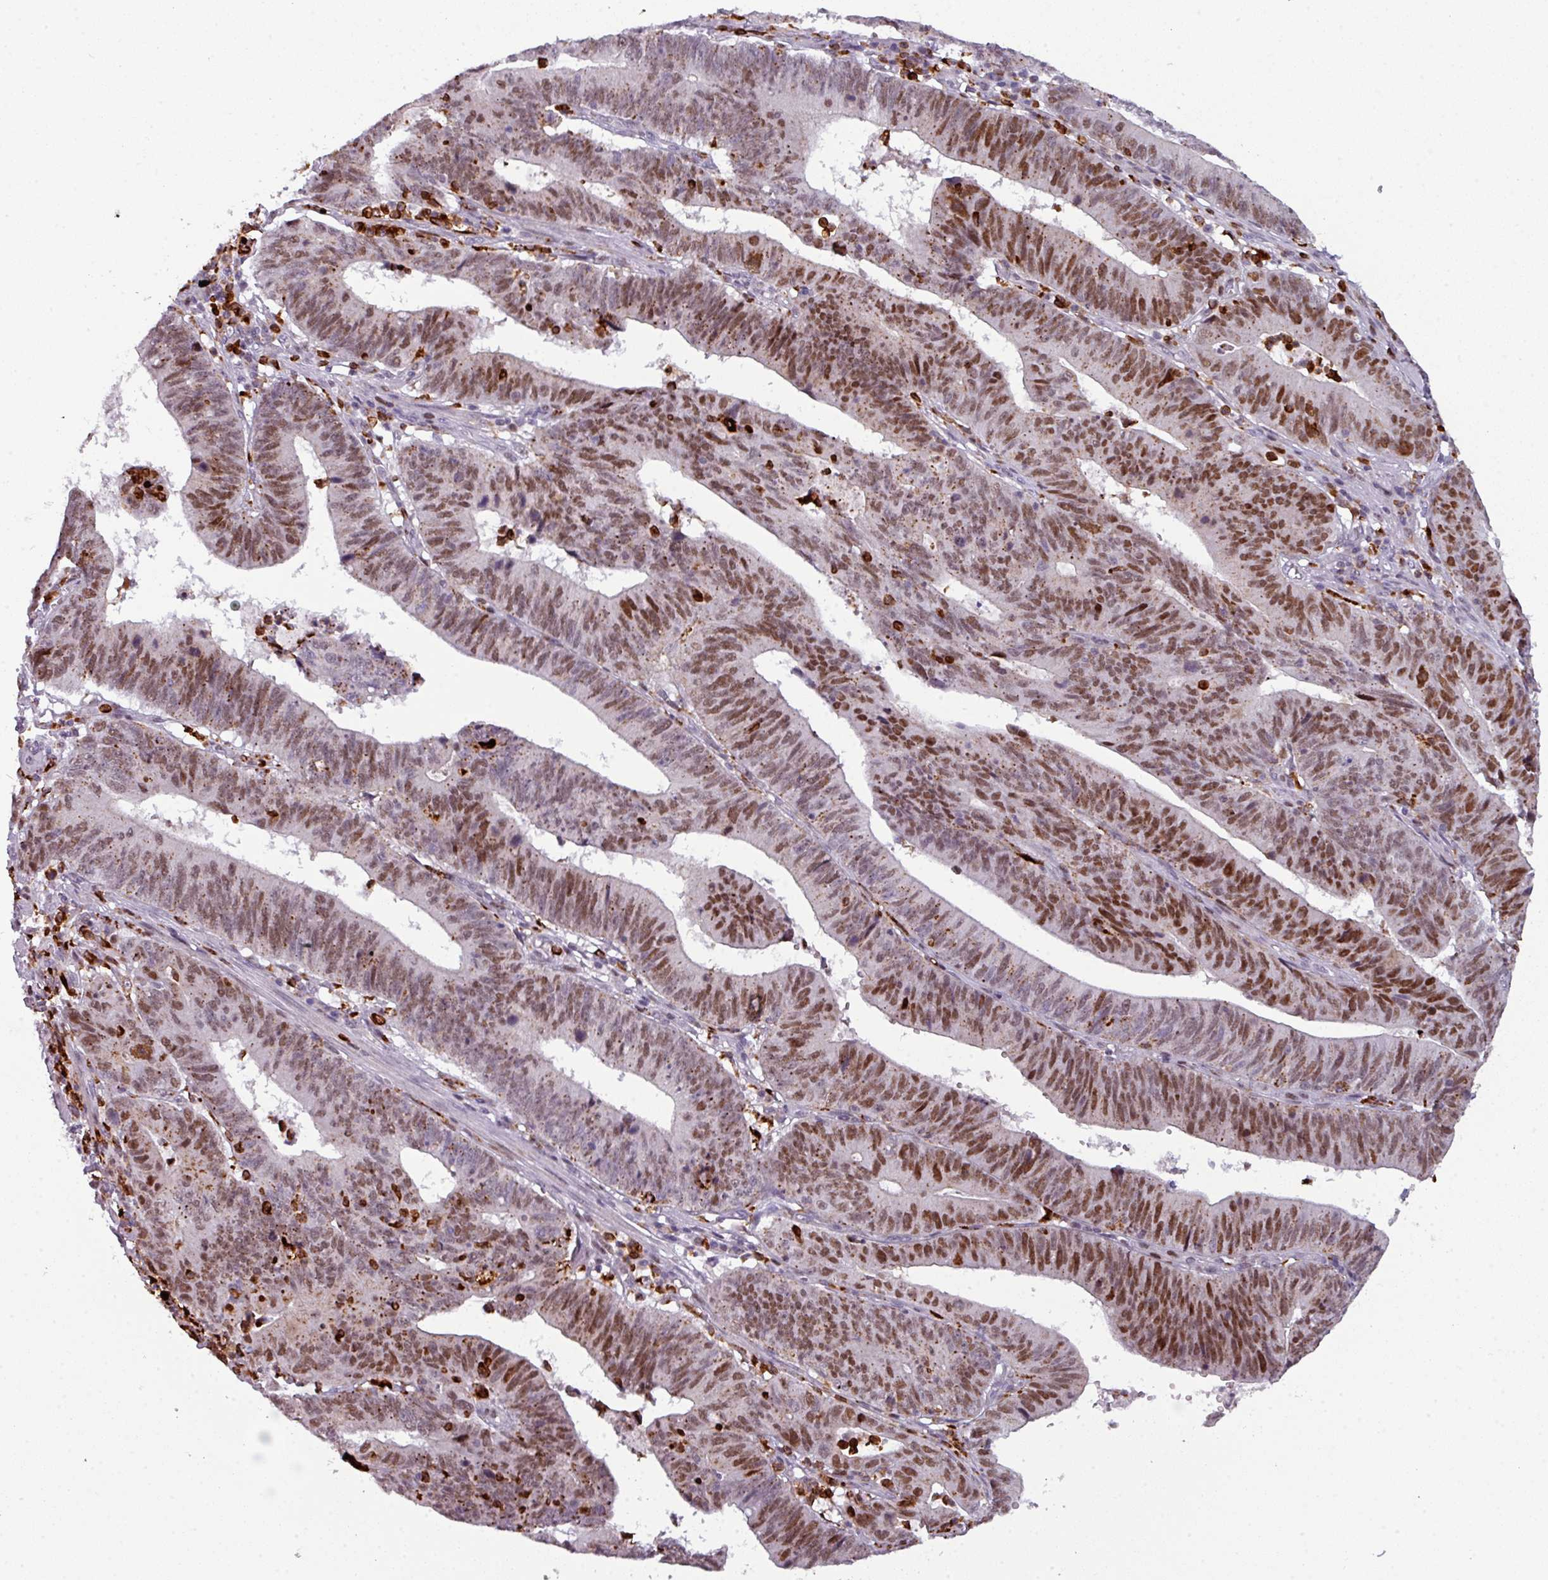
{"staining": {"intensity": "moderate", "quantity": ">75%", "location": "nuclear"}, "tissue": "stomach cancer", "cell_type": "Tumor cells", "image_type": "cancer", "snomed": [{"axis": "morphology", "description": "Adenocarcinoma, NOS"}, {"axis": "topography", "description": "Stomach"}], "caption": "This micrograph demonstrates IHC staining of human stomach adenocarcinoma, with medium moderate nuclear positivity in approximately >75% of tumor cells.", "gene": "TMEFF1", "patient": {"sex": "male", "age": 59}}